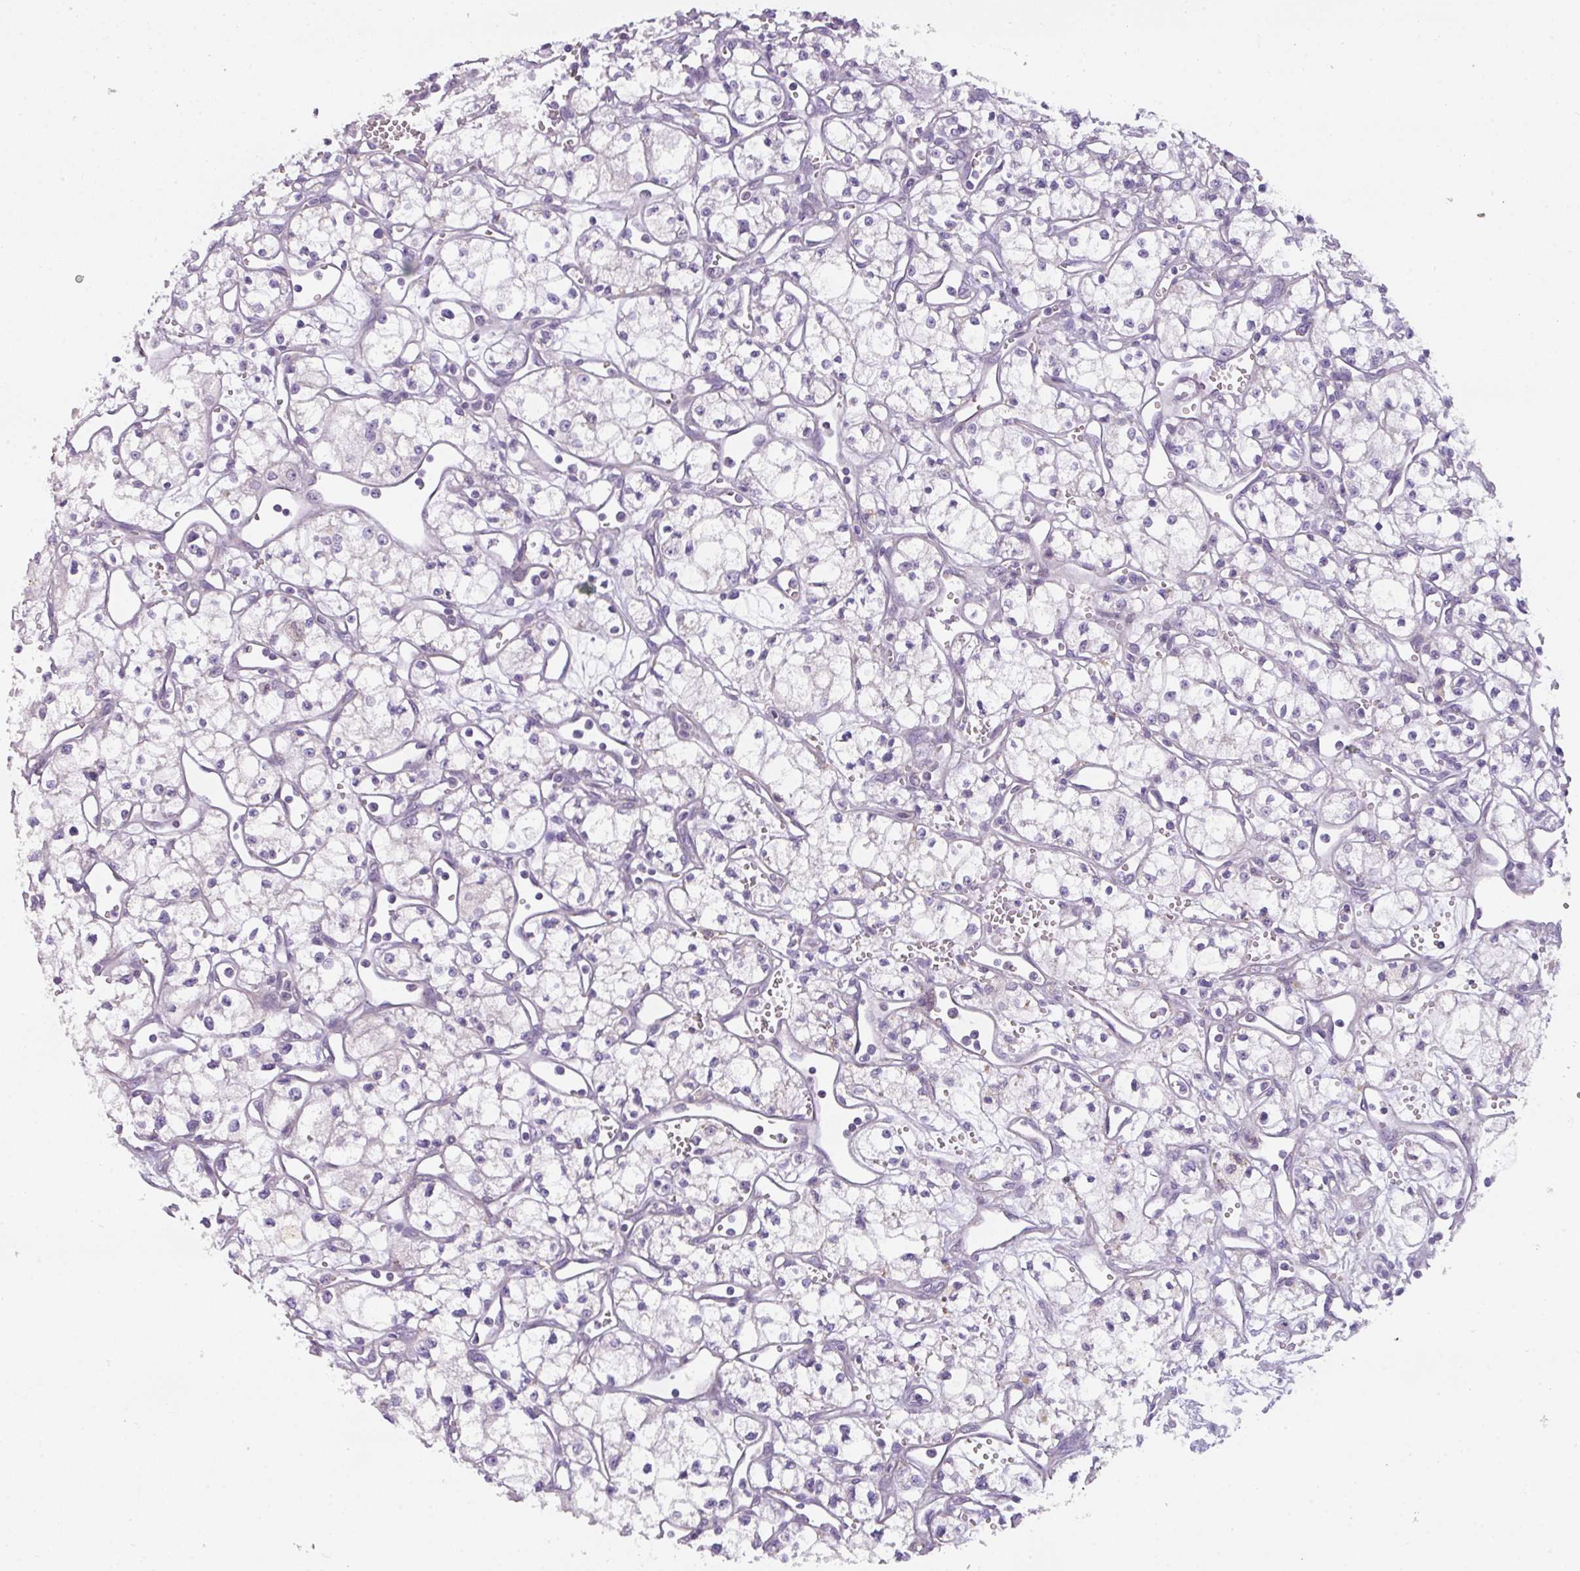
{"staining": {"intensity": "negative", "quantity": "none", "location": "none"}, "tissue": "renal cancer", "cell_type": "Tumor cells", "image_type": "cancer", "snomed": [{"axis": "morphology", "description": "Adenocarcinoma, NOS"}, {"axis": "topography", "description": "Kidney"}], "caption": "Immunohistochemistry photomicrograph of neoplastic tissue: human adenocarcinoma (renal) stained with DAB reveals no significant protein expression in tumor cells.", "gene": "C2orf68", "patient": {"sex": "male", "age": 59}}